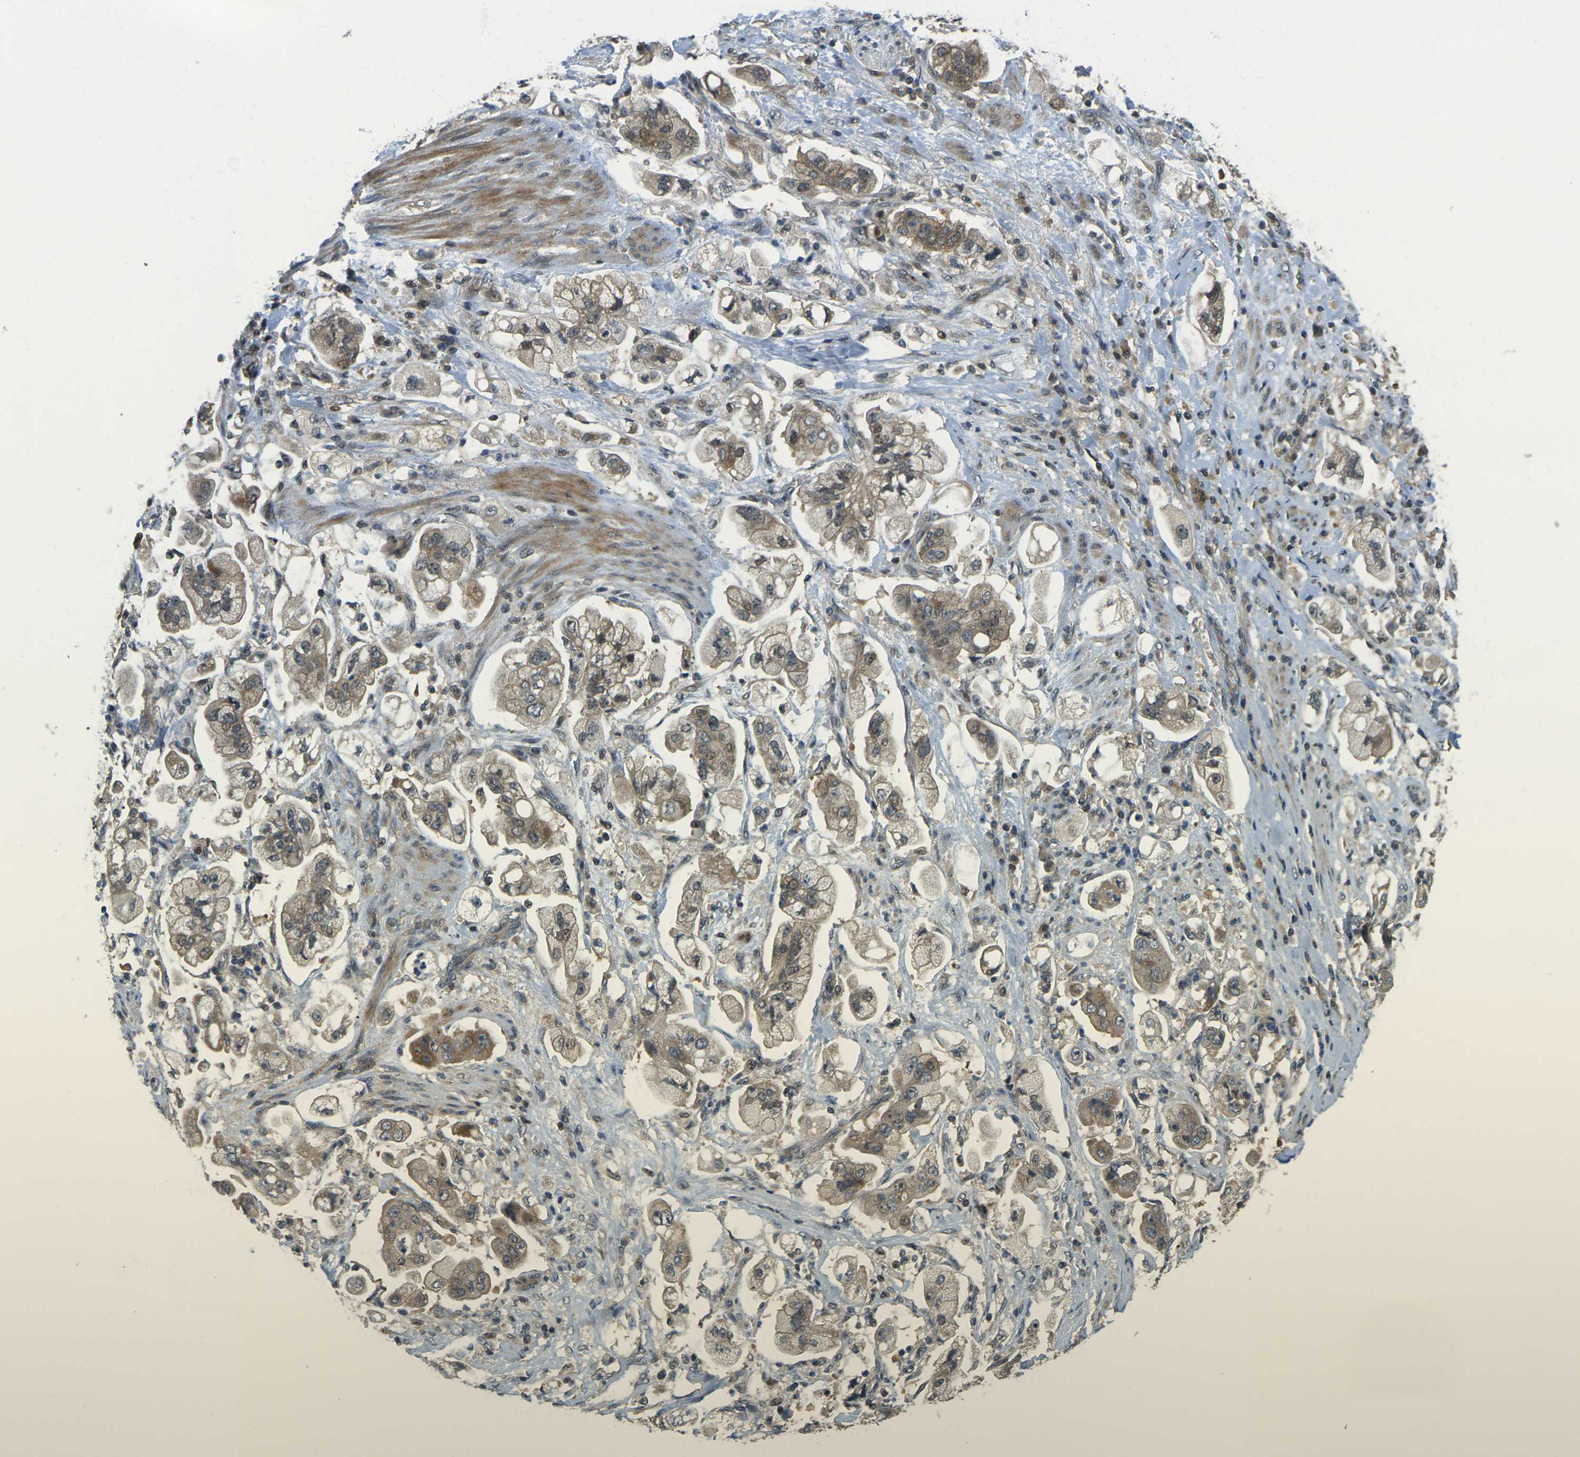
{"staining": {"intensity": "moderate", "quantity": ">75%", "location": "cytoplasmic/membranous"}, "tissue": "stomach cancer", "cell_type": "Tumor cells", "image_type": "cancer", "snomed": [{"axis": "morphology", "description": "Adenocarcinoma, NOS"}, {"axis": "topography", "description": "Stomach"}], "caption": "This is a photomicrograph of IHC staining of adenocarcinoma (stomach), which shows moderate staining in the cytoplasmic/membranous of tumor cells.", "gene": "KLHL8", "patient": {"sex": "male", "age": 62}}